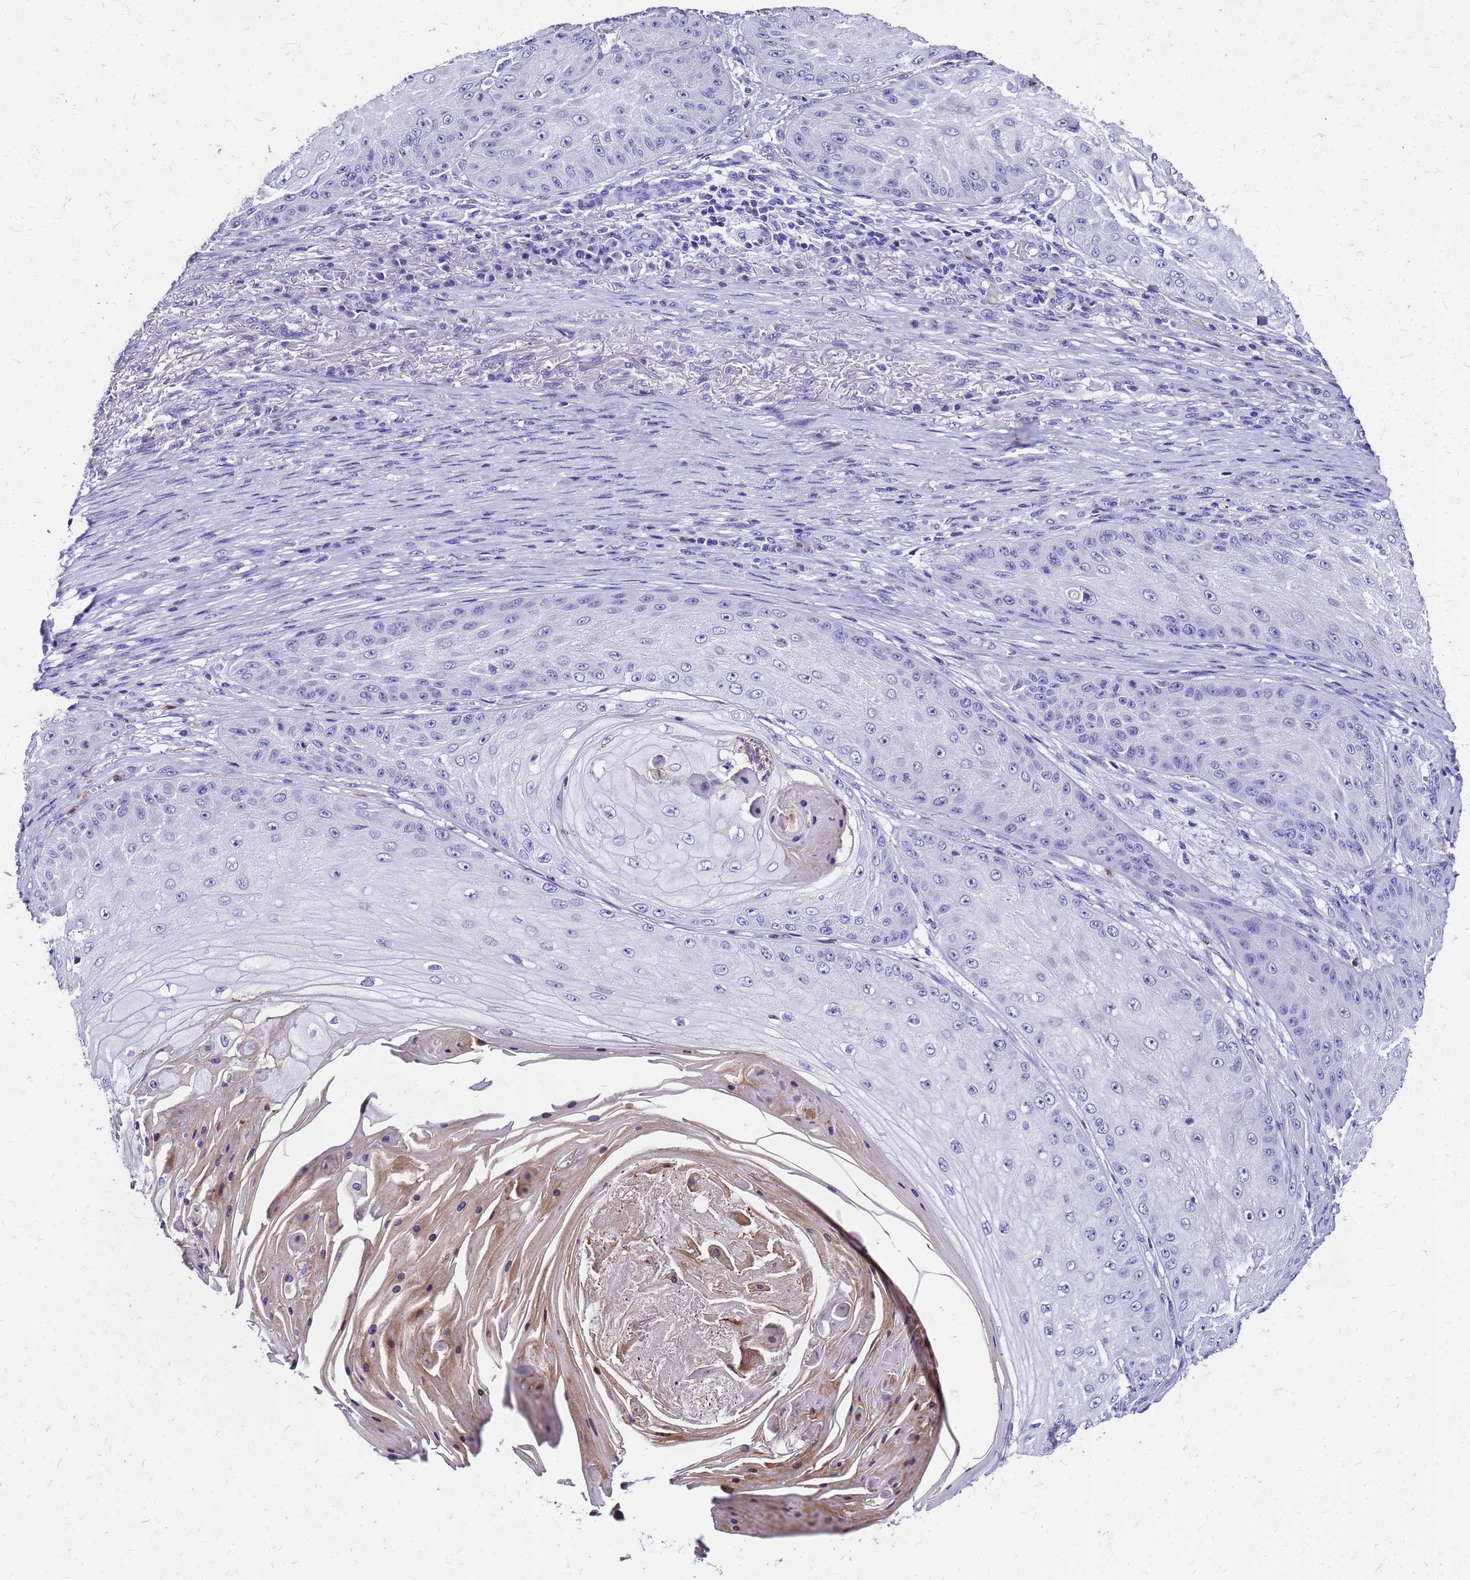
{"staining": {"intensity": "negative", "quantity": "none", "location": "none"}, "tissue": "skin cancer", "cell_type": "Tumor cells", "image_type": "cancer", "snomed": [{"axis": "morphology", "description": "Squamous cell carcinoma, NOS"}, {"axis": "topography", "description": "Skin"}], "caption": "Tumor cells show no significant expression in squamous cell carcinoma (skin).", "gene": "SMIM21", "patient": {"sex": "male", "age": 70}}